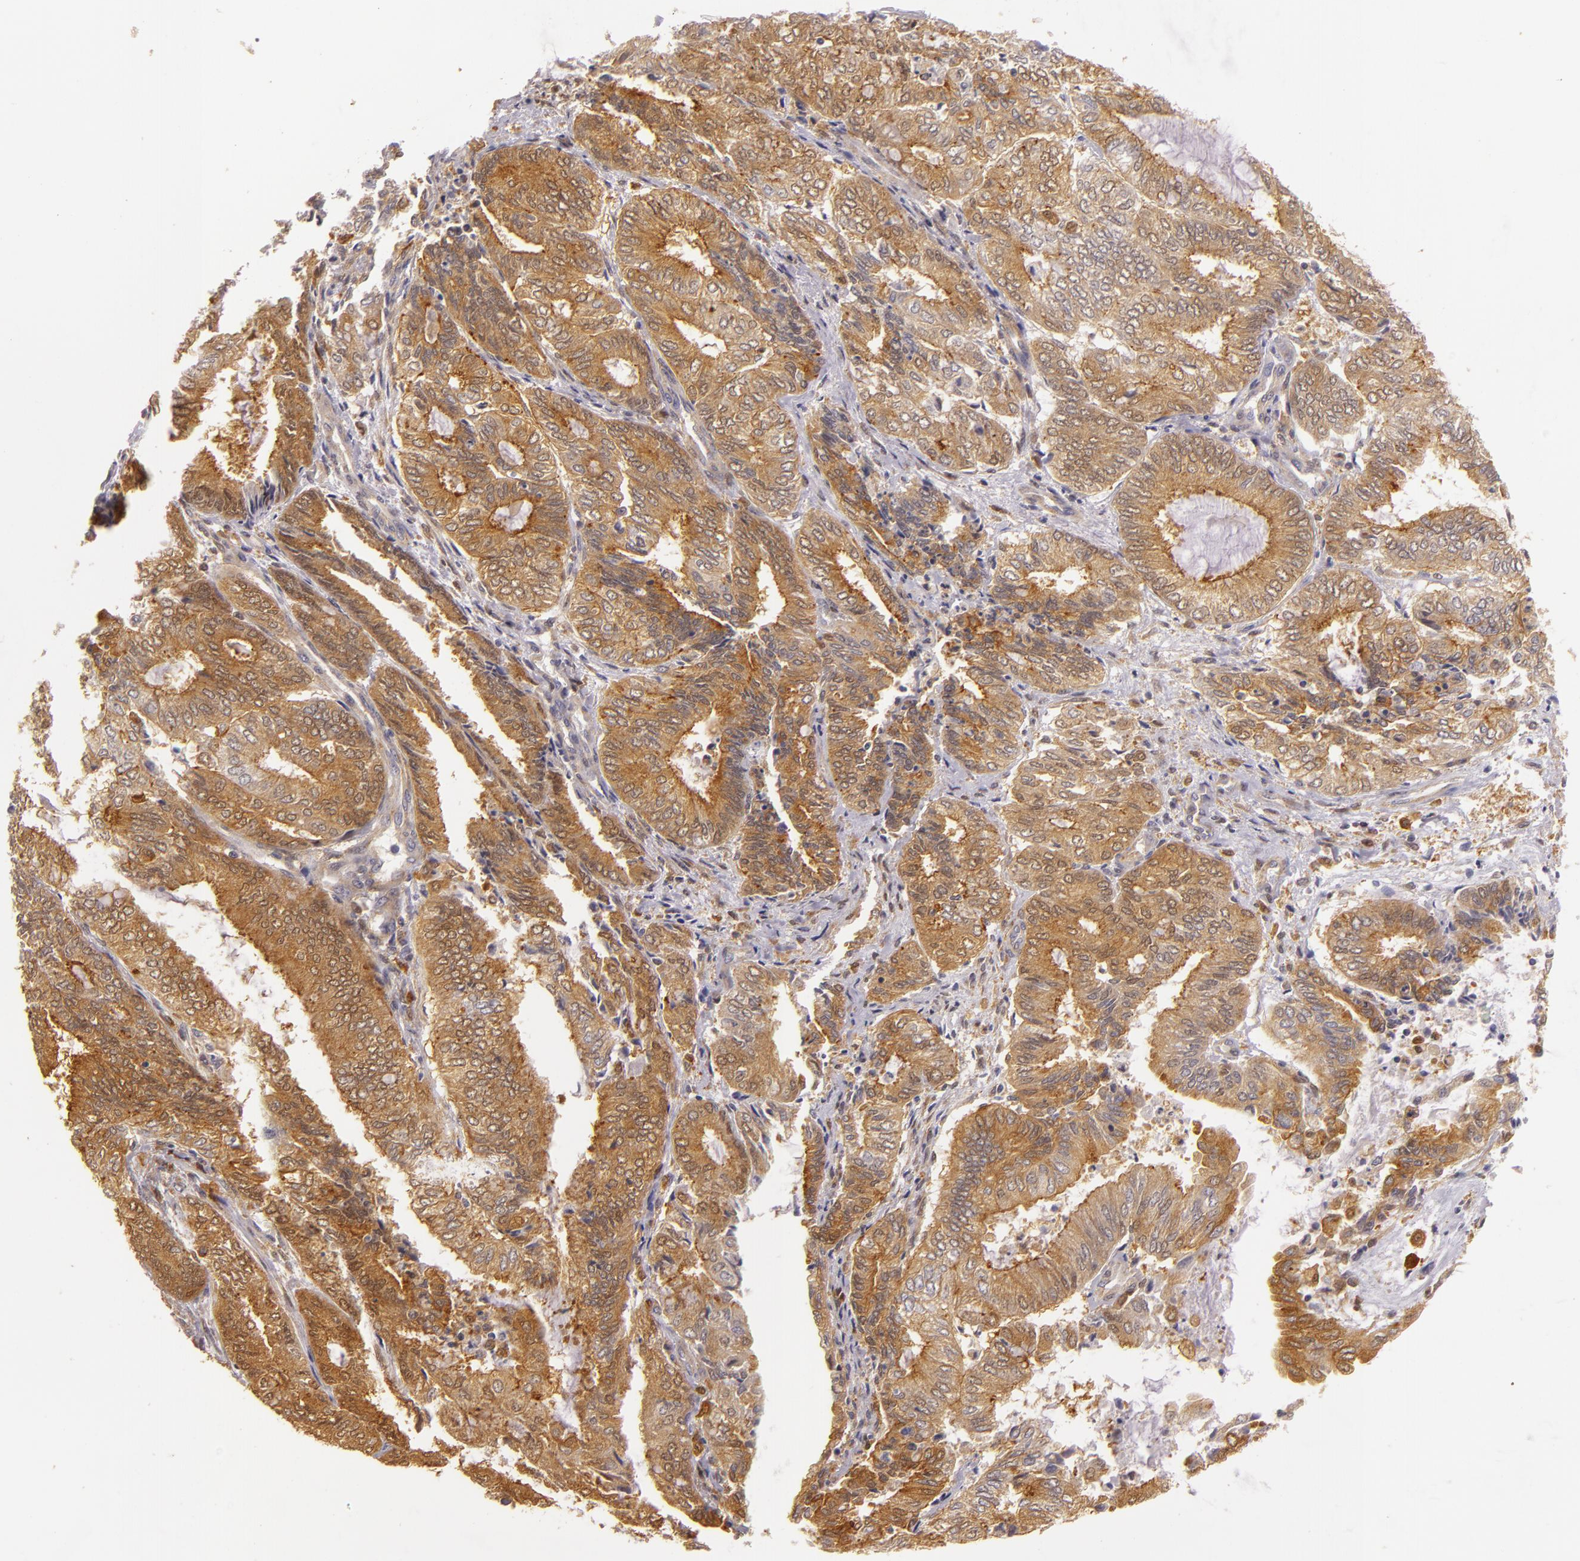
{"staining": {"intensity": "strong", "quantity": ">75%", "location": "nuclear"}, "tissue": "endometrial cancer", "cell_type": "Tumor cells", "image_type": "cancer", "snomed": [{"axis": "morphology", "description": "Adenocarcinoma, NOS"}, {"axis": "topography", "description": "Endometrium"}], "caption": "Immunohistochemistry image of neoplastic tissue: adenocarcinoma (endometrial) stained using immunohistochemistry reveals high levels of strong protein expression localized specifically in the nuclear of tumor cells, appearing as a nuclear brown color.", "gene": "TOM1", "patient": {"sex": "female", "age": 59}}